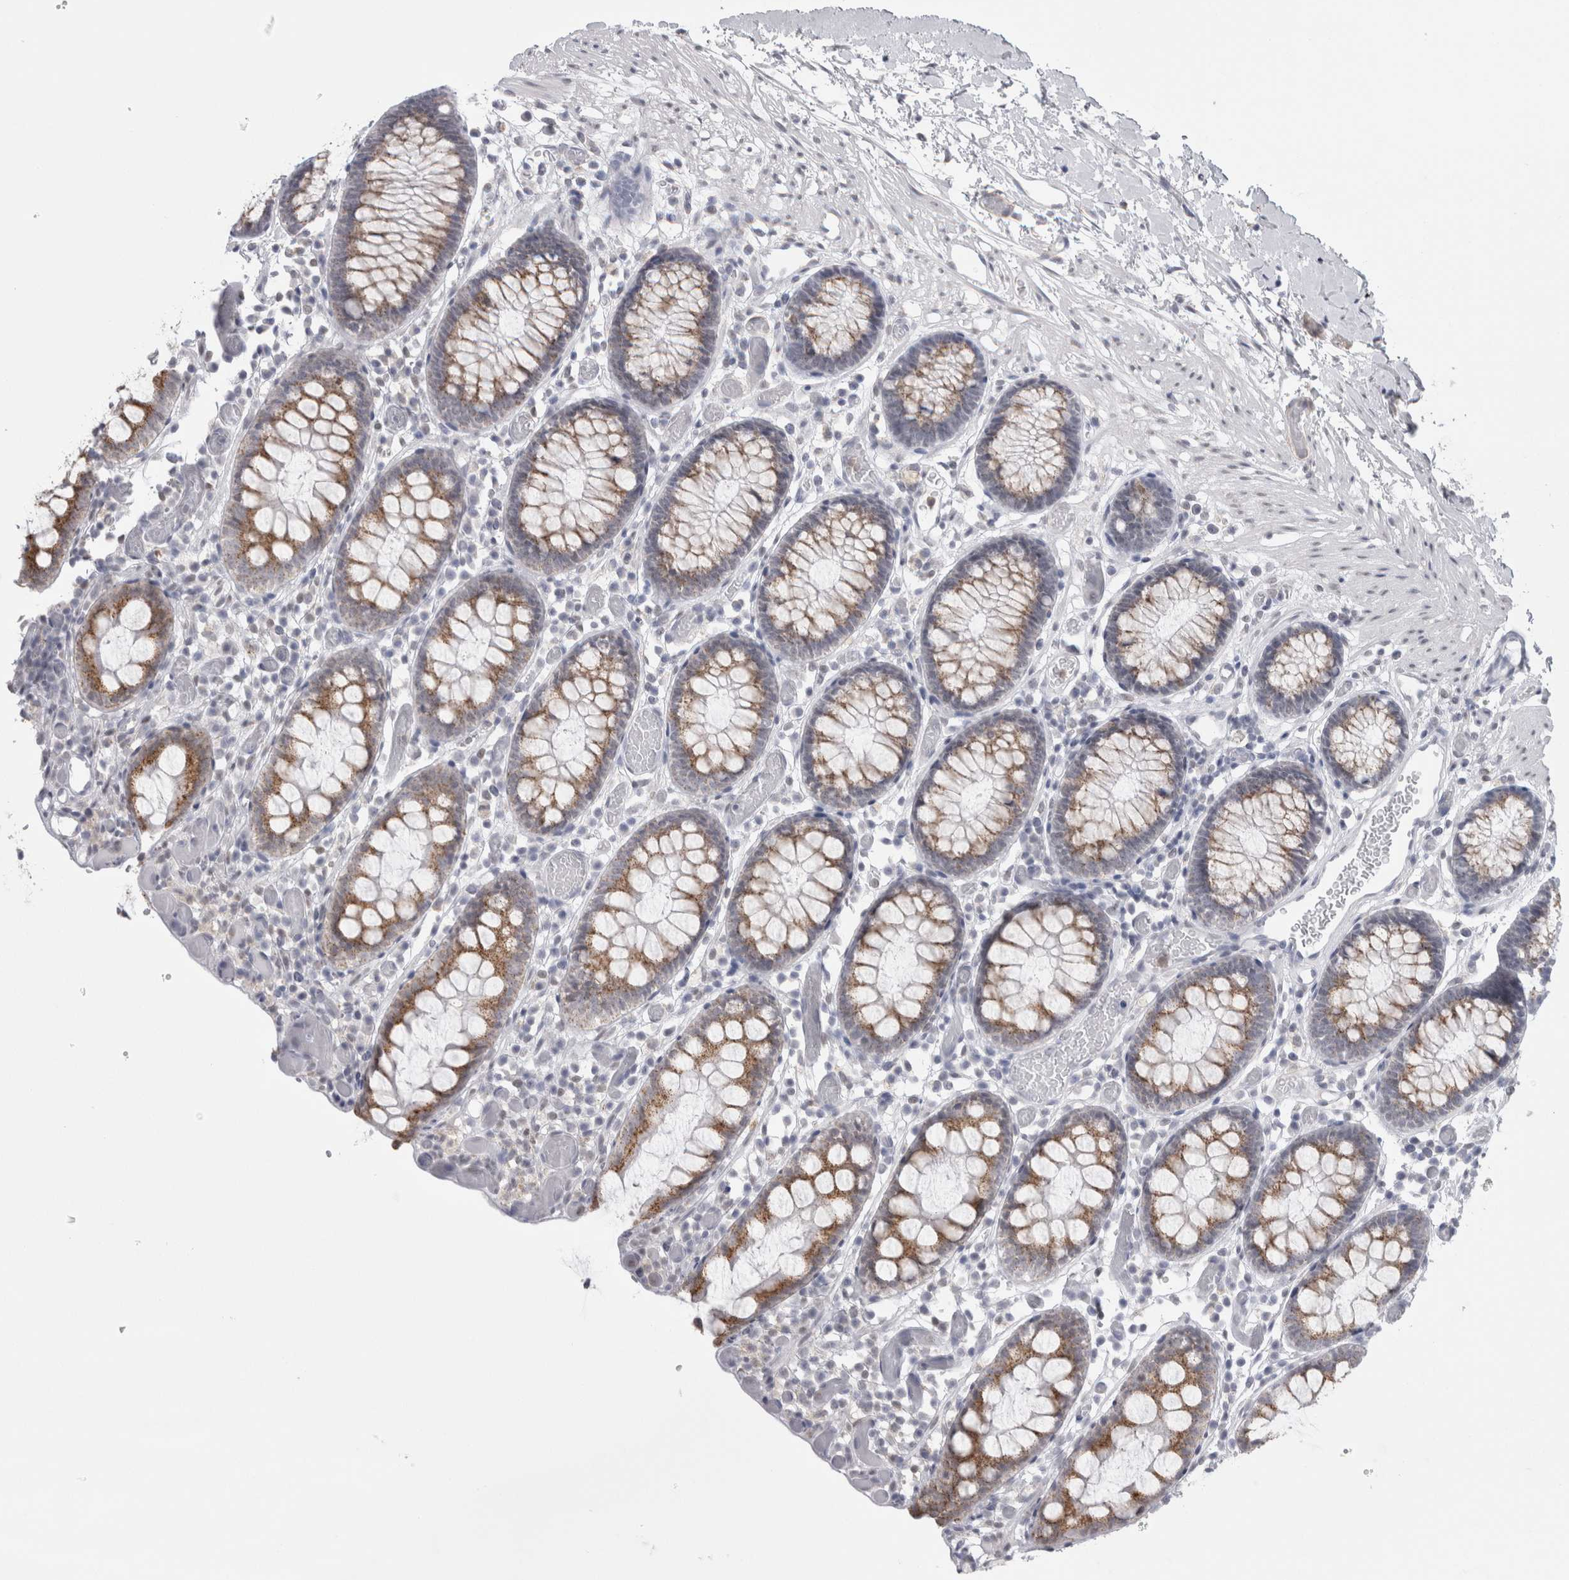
{"staining": {"intensity": "negative", "quantity": "none", "location": "none"}, "tissue": "colon", "cell_type": "Endothelial cells", "image_type": "normal", "snomed": [{"axis": "morphology", "description": "Normal tissue, NOS"}, {"axis": "topography", "description": "Colon"}], "caption": "A high-resolution image shows IHC staining of normal colon, which displays no significant staining in endothelial cells.", "gene": "PLIN1", "patient": {"sex": "male", "age": 14}}